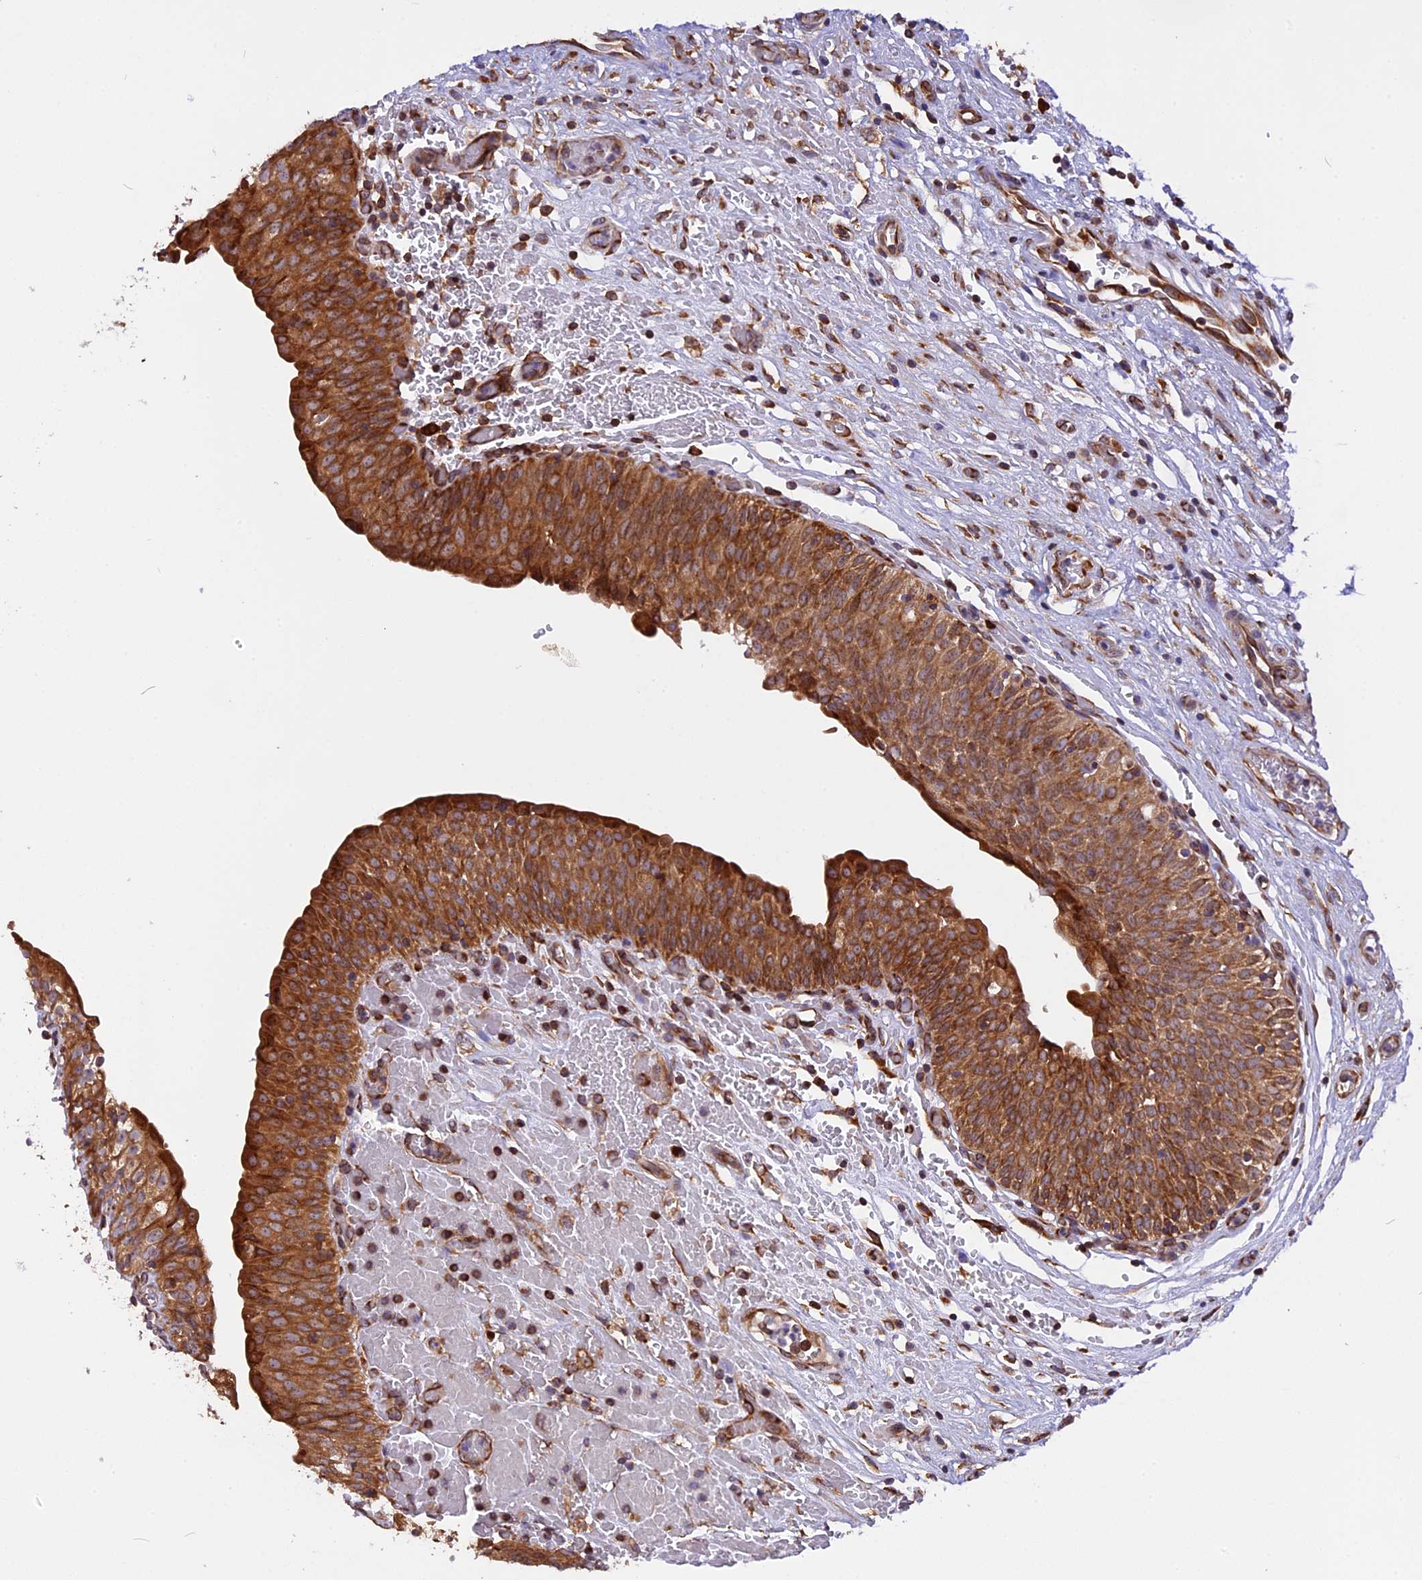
{"staining": {"intensity": "strong", "quantity": ">75%", "location": "cytoplasmic/membranous"}, "tissue": "urinary bladder", "cell_type": "Urothelial cells", "image_type": "normal", "snomed": [{"axis": "morphology", "description": "Normal tissue, NOS"}, {"axis": "topography", "description": "Urinary bladder"}], "caption": "Human urinary bladder stained for a protein (brown) reveals strong cytoplasmic/membranous positive expression in approximately >75% of urothelial cells.", "gene": "GNPTAB", "patient": {"sex": "male", "age": 55}}